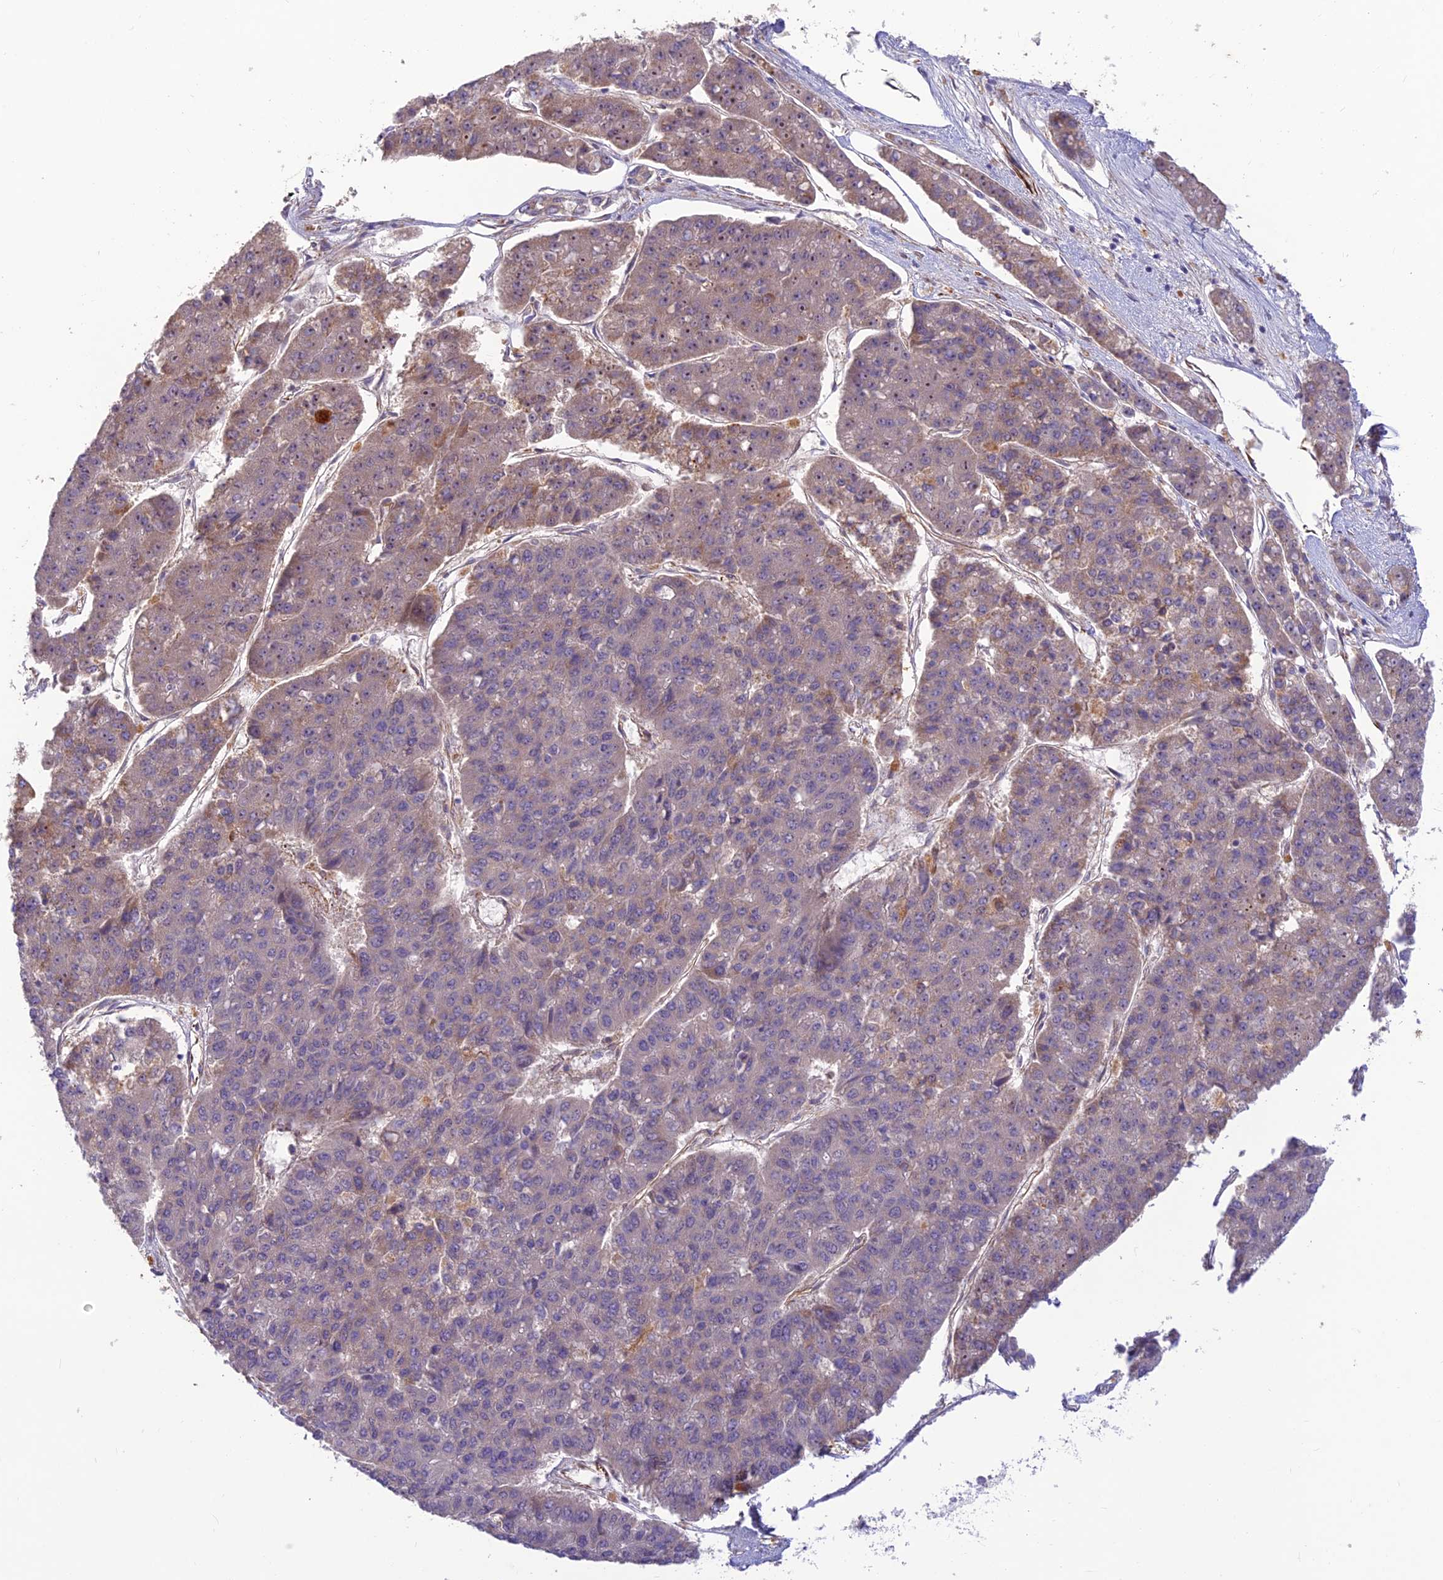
{"staining": {"intensity": "moderate", "quantity": "<25%", "location": "nuclear"}, "tissue": "pancreatic cancer", "cell_type": "Tumor cells", "image_type": "cancer", "snomed": [{"axis": "morphology", "description": "Adenocarcinoma, NOS"}, {"axis": "topography", "description": "Pancreas"}], "caption": "Immunohistochemistry (IHC) micrograph of pancreatic cancer (adenocarcinoma) stained for a protein (brown), which reveals low levels of moderate nuclear staining in approximately <25% of tumor cells.", "gene": "ST8SIA5", "patient": {"sex": "male", "age": 50}}